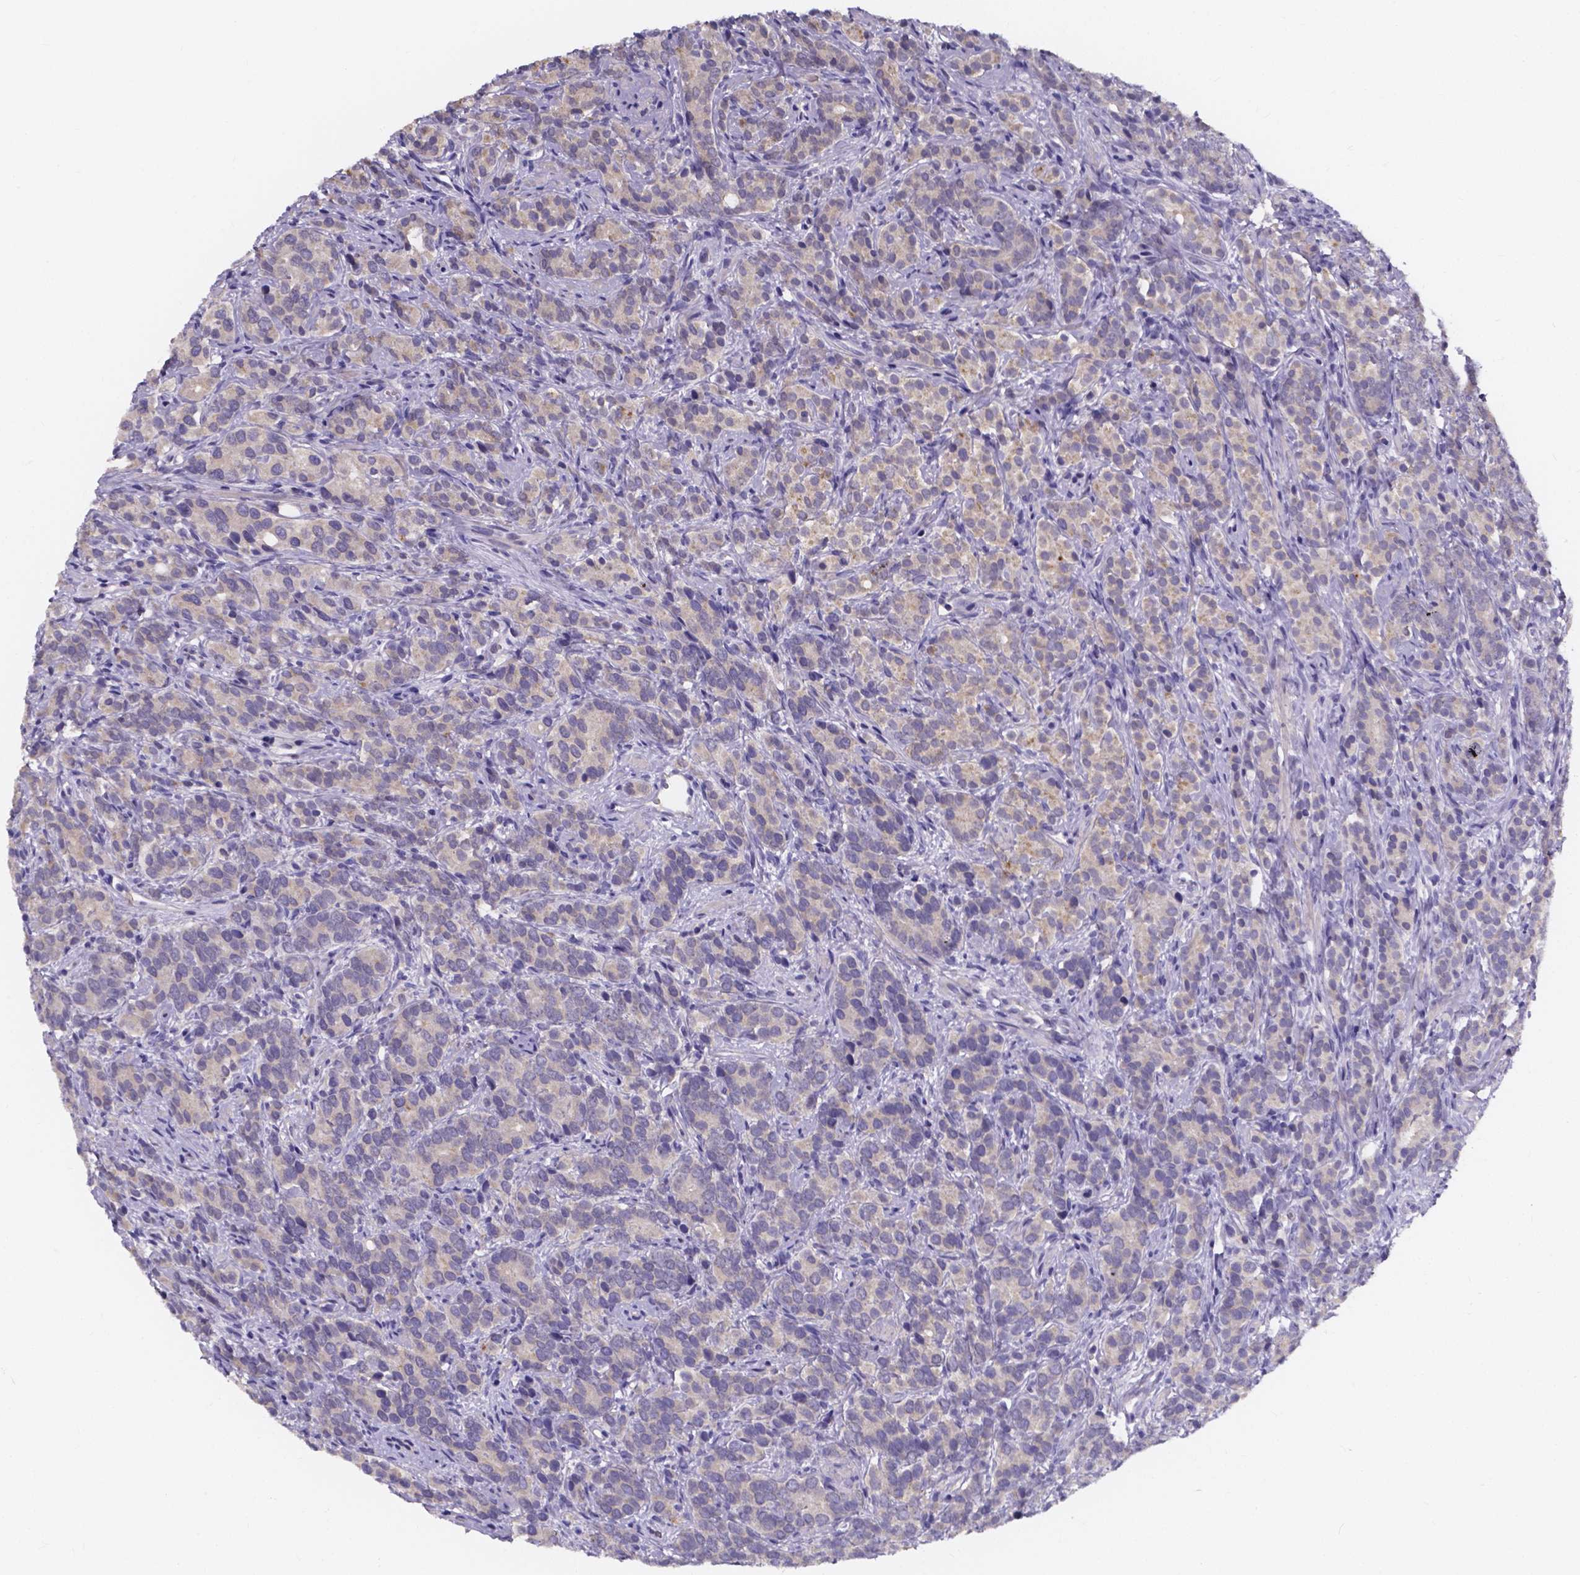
{"staining": {"intensity": "negative", "quantity": "none", "location": "none"}, "tissue": "prostate cancer", "cell_type": "Tumor cells", "image_type": "cancer", "snomed": [{"axis": "morphology", "description": "Adenocarcinoma, High grade"}, {"axis": "topography", "description": "Prostate"}], "caption": "Immunohistochemical staining of prostate cancer (adenocarcinoma (high-grade)) shows no significant staining in tumor cells.", "gene": "SPOCD1", "patient": {"sex": "male", "age": 84}}